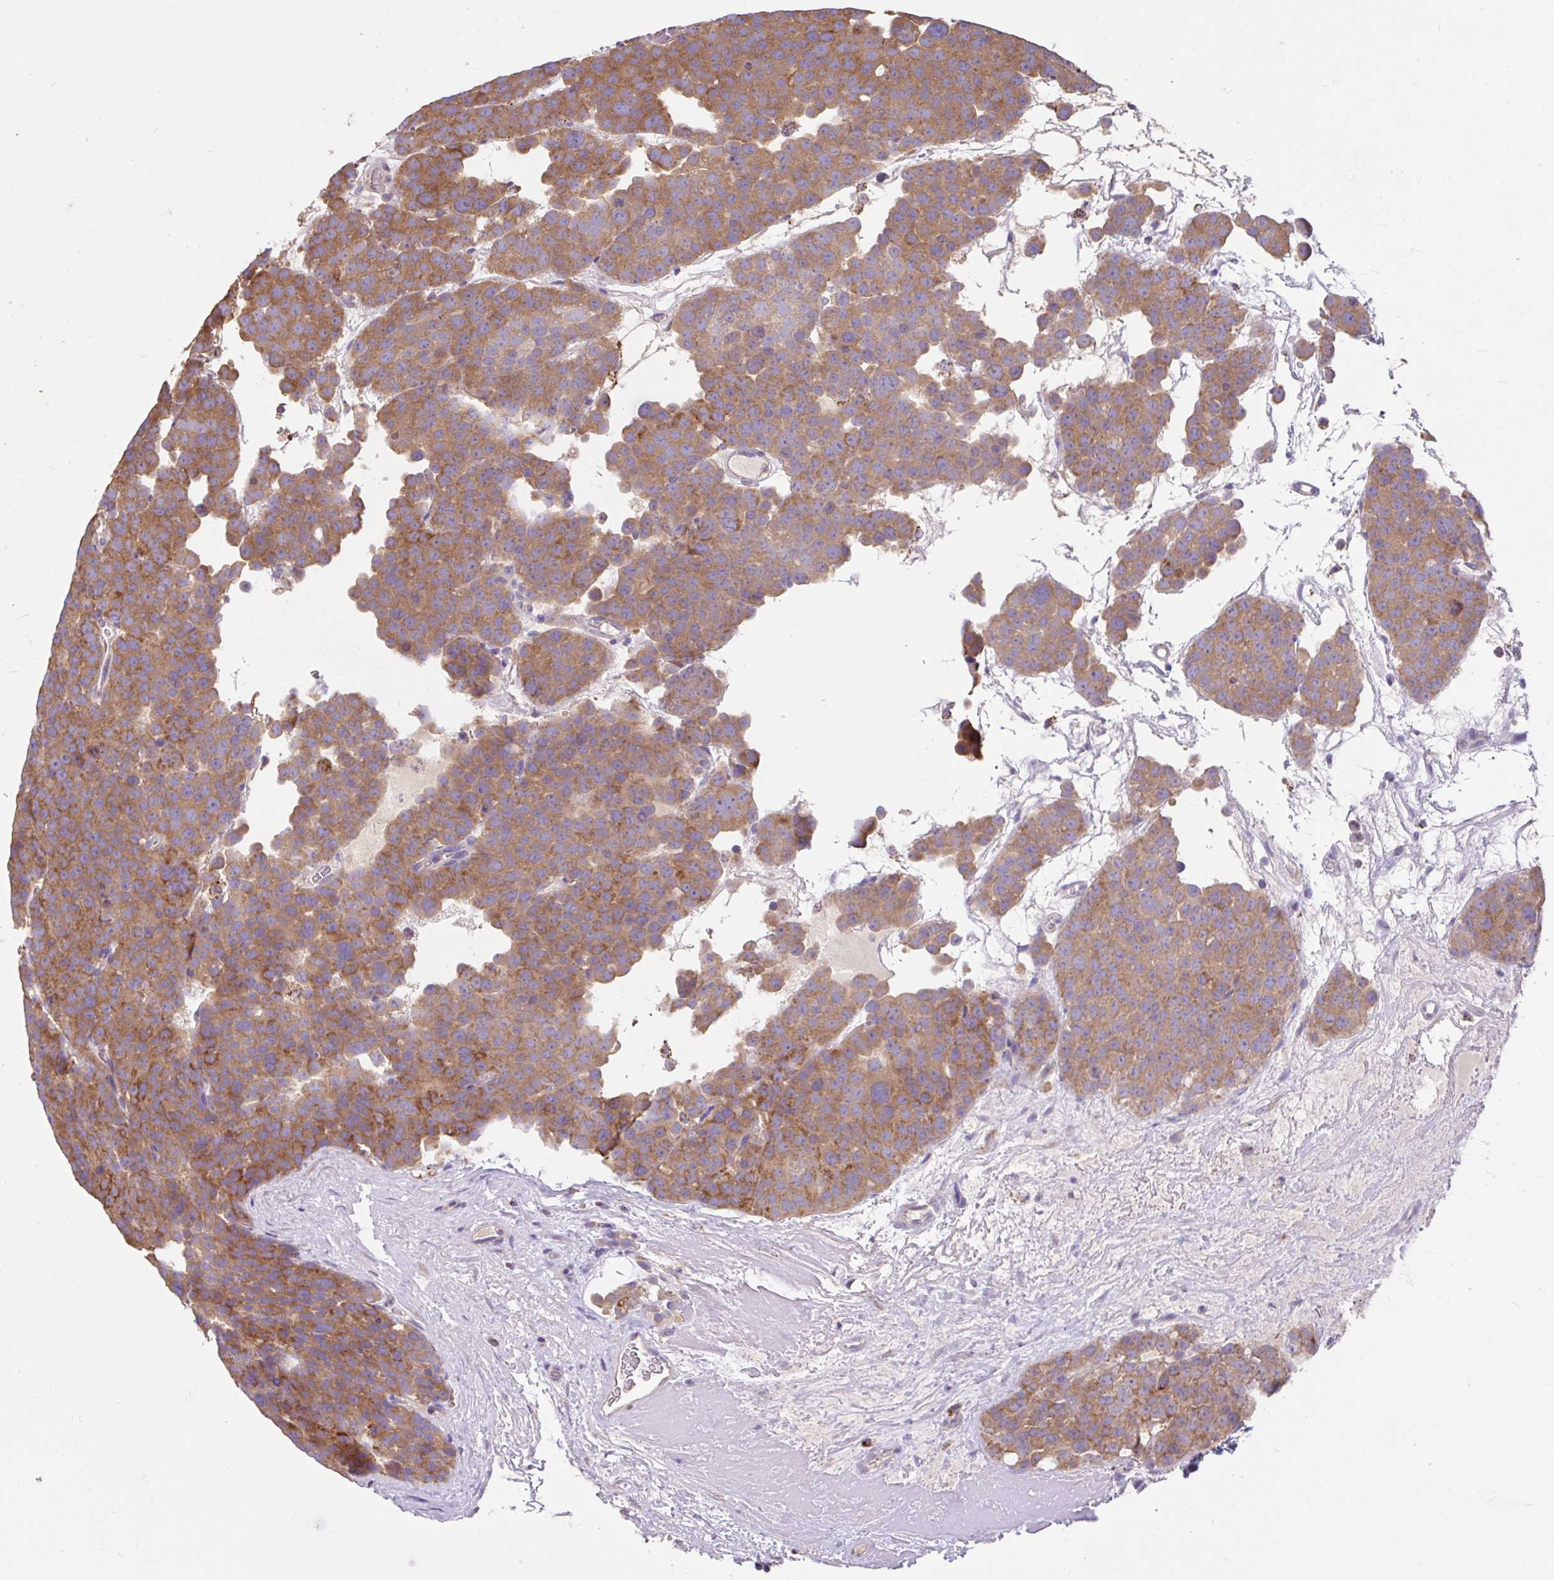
{"staining": {"intensity": "moderate", "quantity": ">75%", "location": "cytoplasmic/membranous"}, "tissue": "testis cancer", "cell_type": "Tumor cells", "image_type": "cancer", "snomed": [{"axis": "morphology", "description": "Seminoma, NOS"}, {"axis": "topography", "description": "Testis"}], "caption": "The histopathology image reveals staining of testis cancer (seminoma), revealing moderate cytoplasmic/membranous protein positivity (brown color) within tumor cells.", "gene": "RALBP1", "patient": {"sex": "male", "age": 71}}